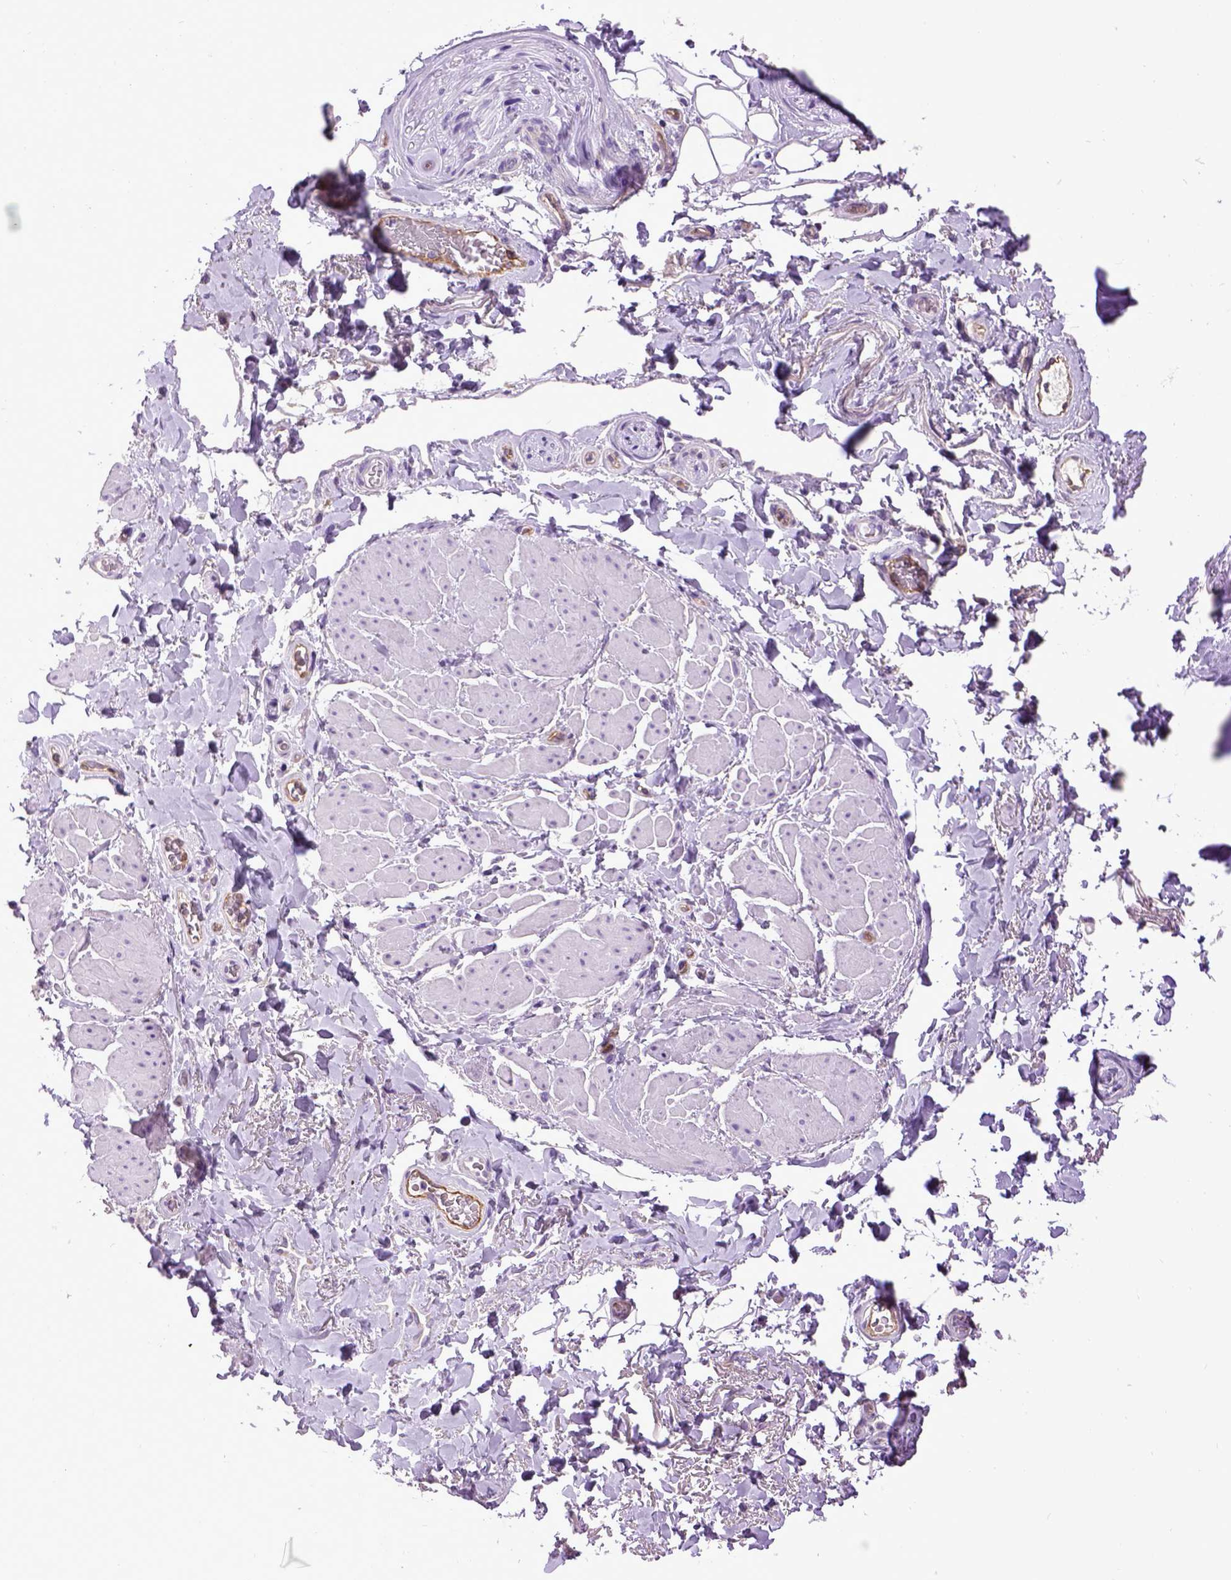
{"staining": {"intensity": "negative", "quantity": "none", "location": "none"}, "tissue": "adipose tissue", "cell_type": "Adipocytes", "image_type": "normal", "snomed": [{"axis": "morphology", "description": "Normal tissue, NOS"}, {"axis": "topography", "description": "Anal"}, {"axis": "topography", "description": "Peripheral nerve tissue"}], "caption": "IHC of benign human adipose tissue exhibits no expression in adipocytes. (DAB immunohistochemistry with hematoxylin counter stain).", "gene": "ENG", "patient": {"sex": "male", "age": 53}}